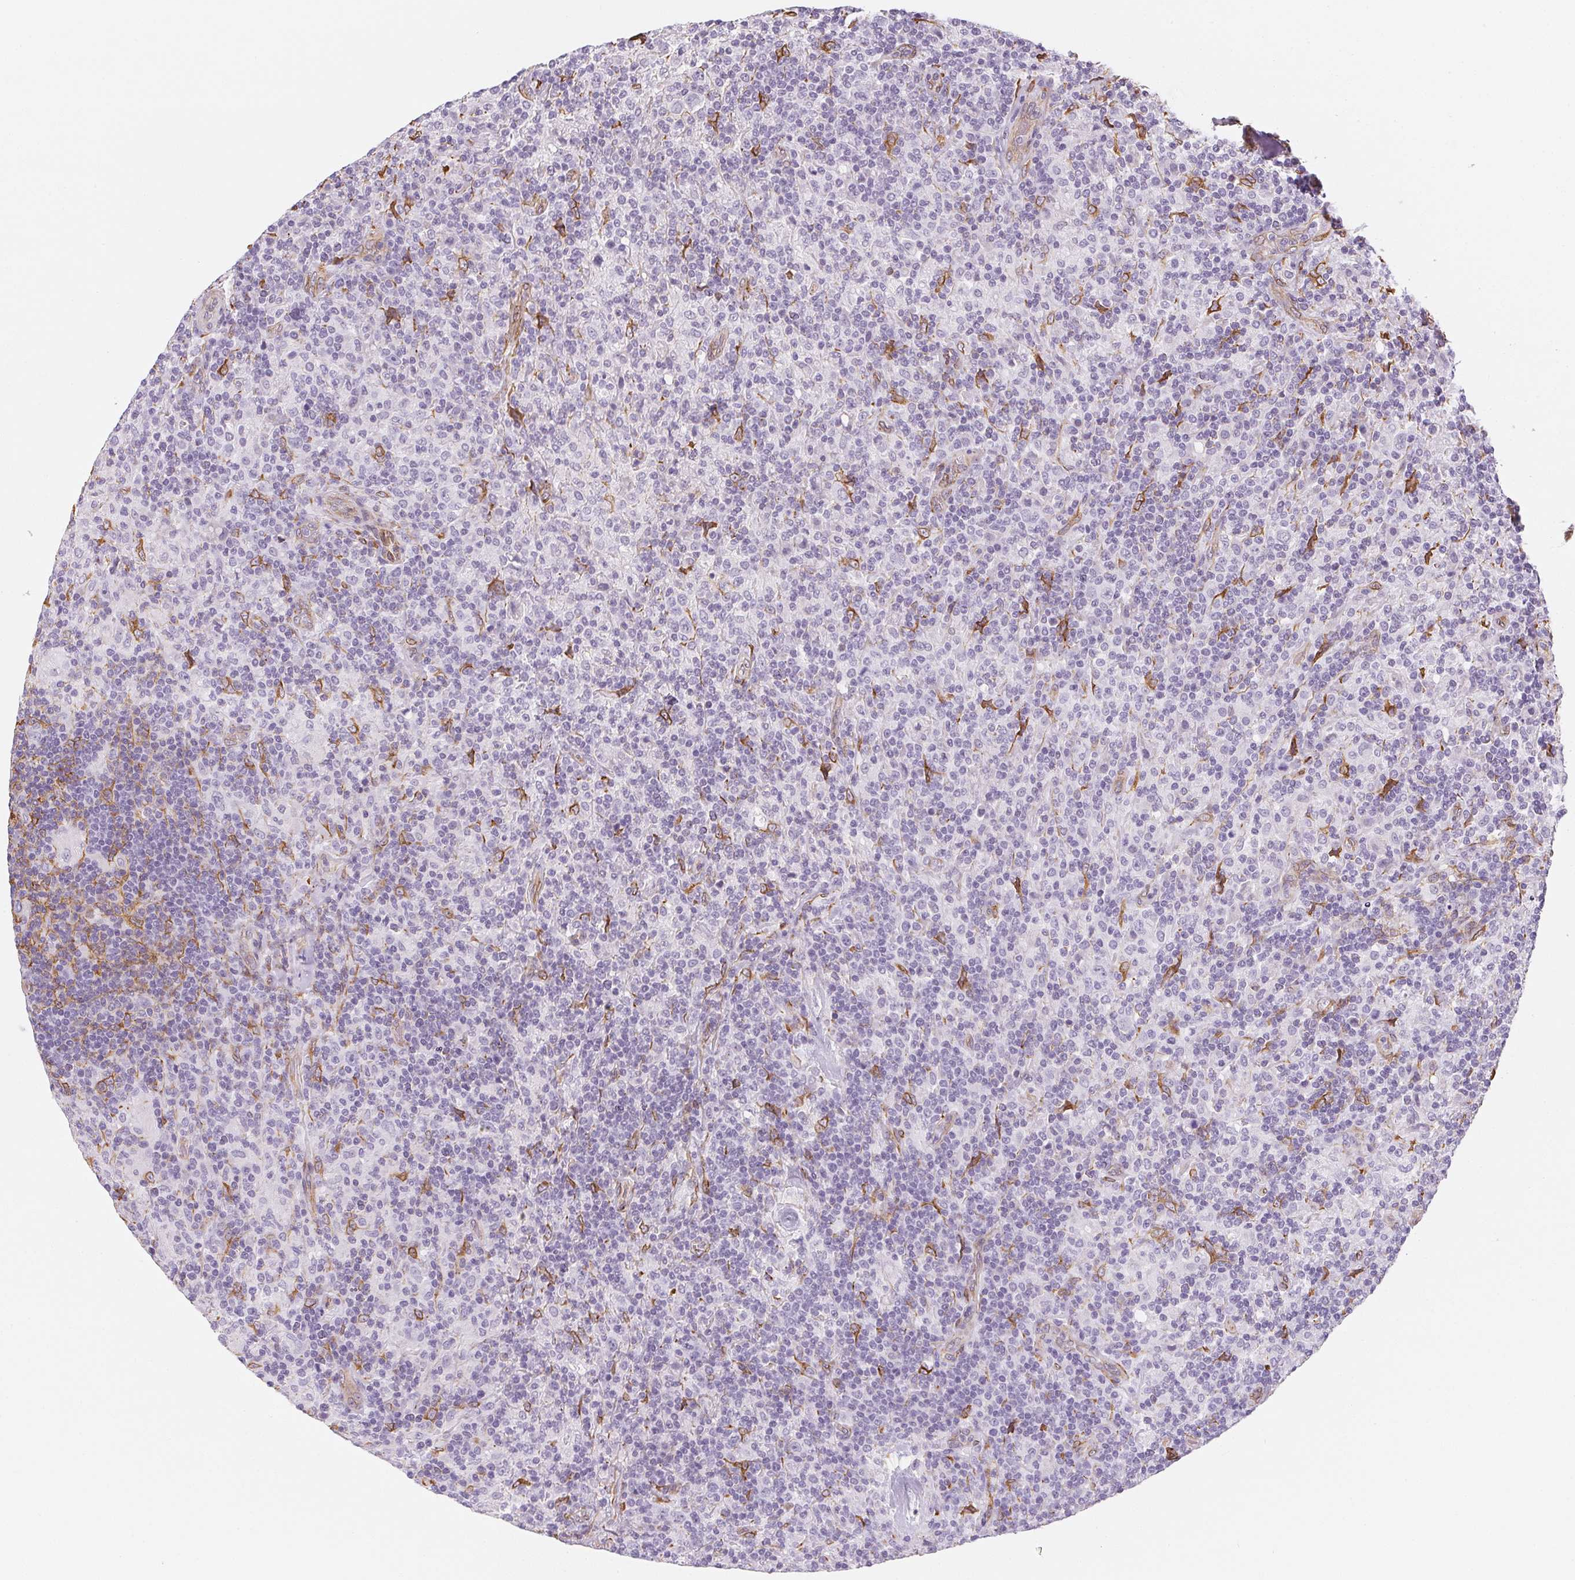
{"staining": {"intensity": "negative", "quantity": "none", "location": "none"}, "tissue": "lymphoma", "cell_type": "Tumor cells", "image_type": "cancer", "snomed": [{"axis": "morphology", "description": "Hodgkin's disease, NOS"}, {"axis": "topography", "description": "Lymph node"}], "caption": "This is an immunohistochemistry photomicrograph of Hodgkin's disease. There is no expression in tumor cells.", "gene": "RSBN1", "patient": {"sex": "male", "age": 70}}